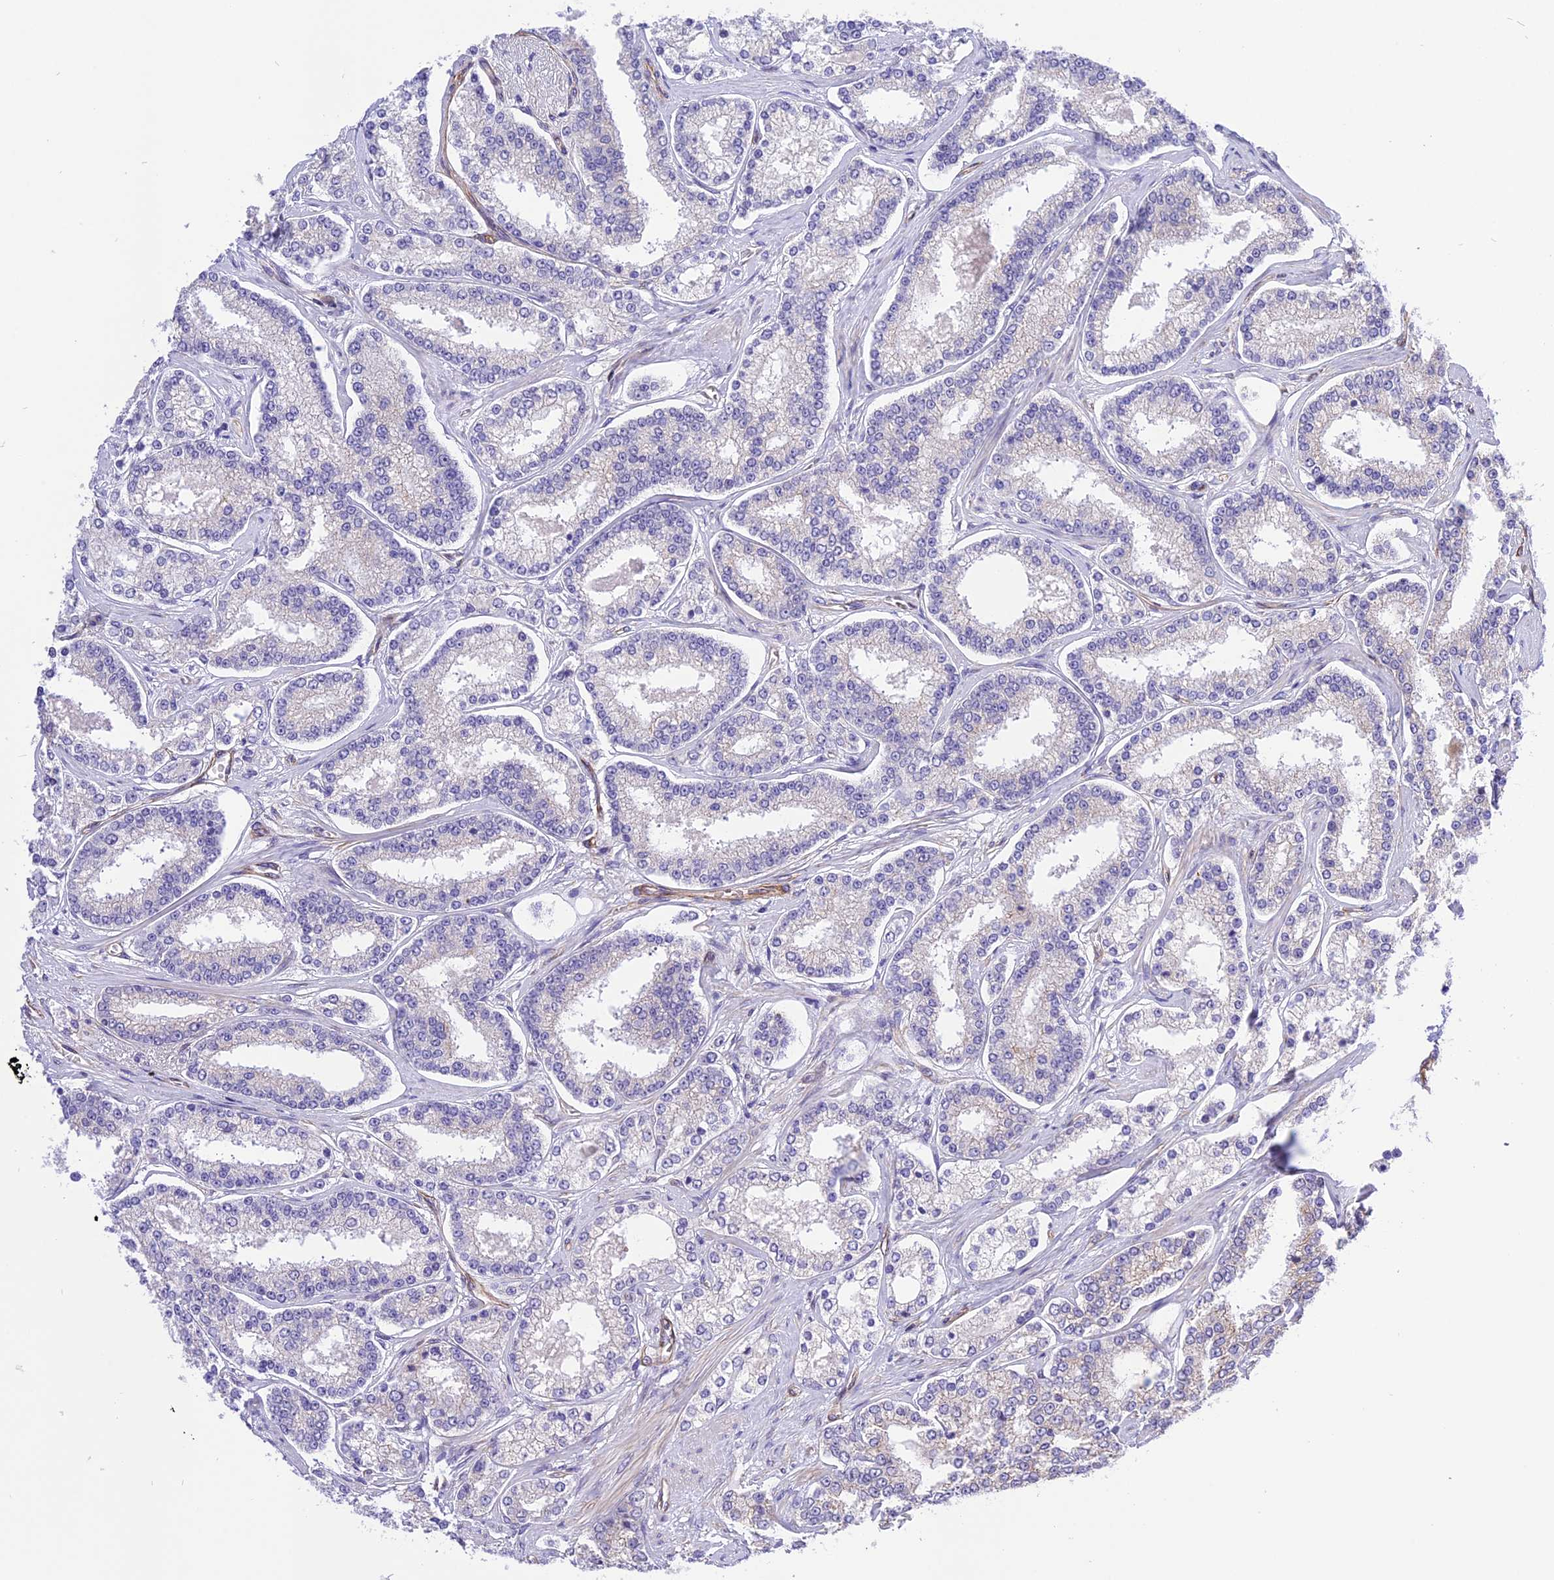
{"staining": {"intensity": "negative", "quantity": "none", "location": "none"}, "tissue": "prostate cancer", "cell_type": "Tumor cells", "image_type": "cancer", "snomed": [{"axis": "morphology", "description": "Normal tissue, NOS"}, {"axis": "morphology", "description": "Adenocarcinoma, High grade"}, {"axis": "topography", "description": "Prostate"}], "caption": "Photomicrograph shows no protein positivity in tumor cells of prostate cancer tissue.", "gene": "R3HDM4", "patient": {"sex": "male", "age": 83}}